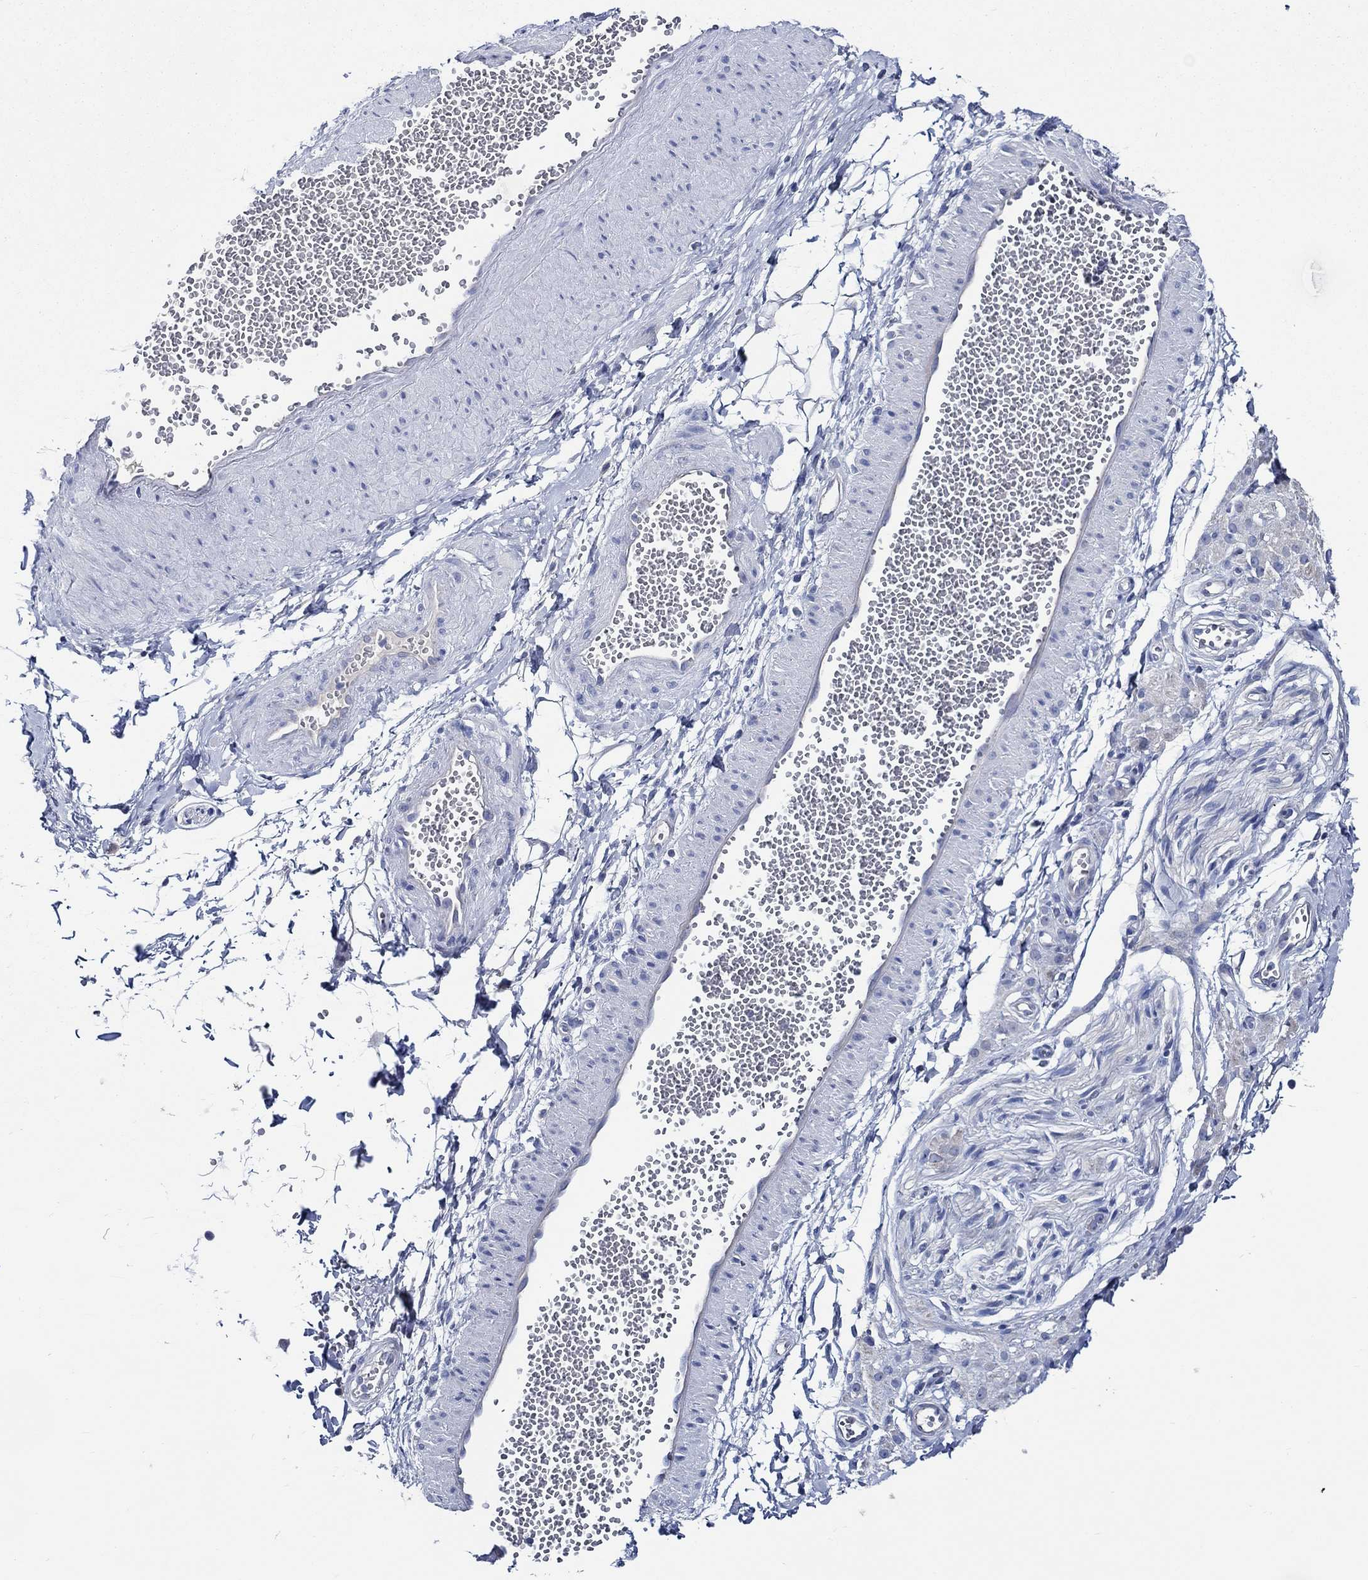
{"staining": {"intensity": "negative", "quantity": "none", "location": "none"}, "tissue": "adipose tissue", "cell_type": "Adipocytes", "image_type": "normal", "snomed": [{"axis": "morphology", "description": "Normal tissue, NOS"}, {"axis": "topography", "description": "Smooth muscle"}, {"axis": "topography", "description": "Peripheral nerve tissue"}], "caption": "A photomicrograph of human adipose tissue is negative for staining in adipocytes. The staining is performed using DAB brown chromogen with nuclei counter-stained in using hematoxylin.", "gene": "SKOR1", "patient": {"sex": "male", "age": 22}}